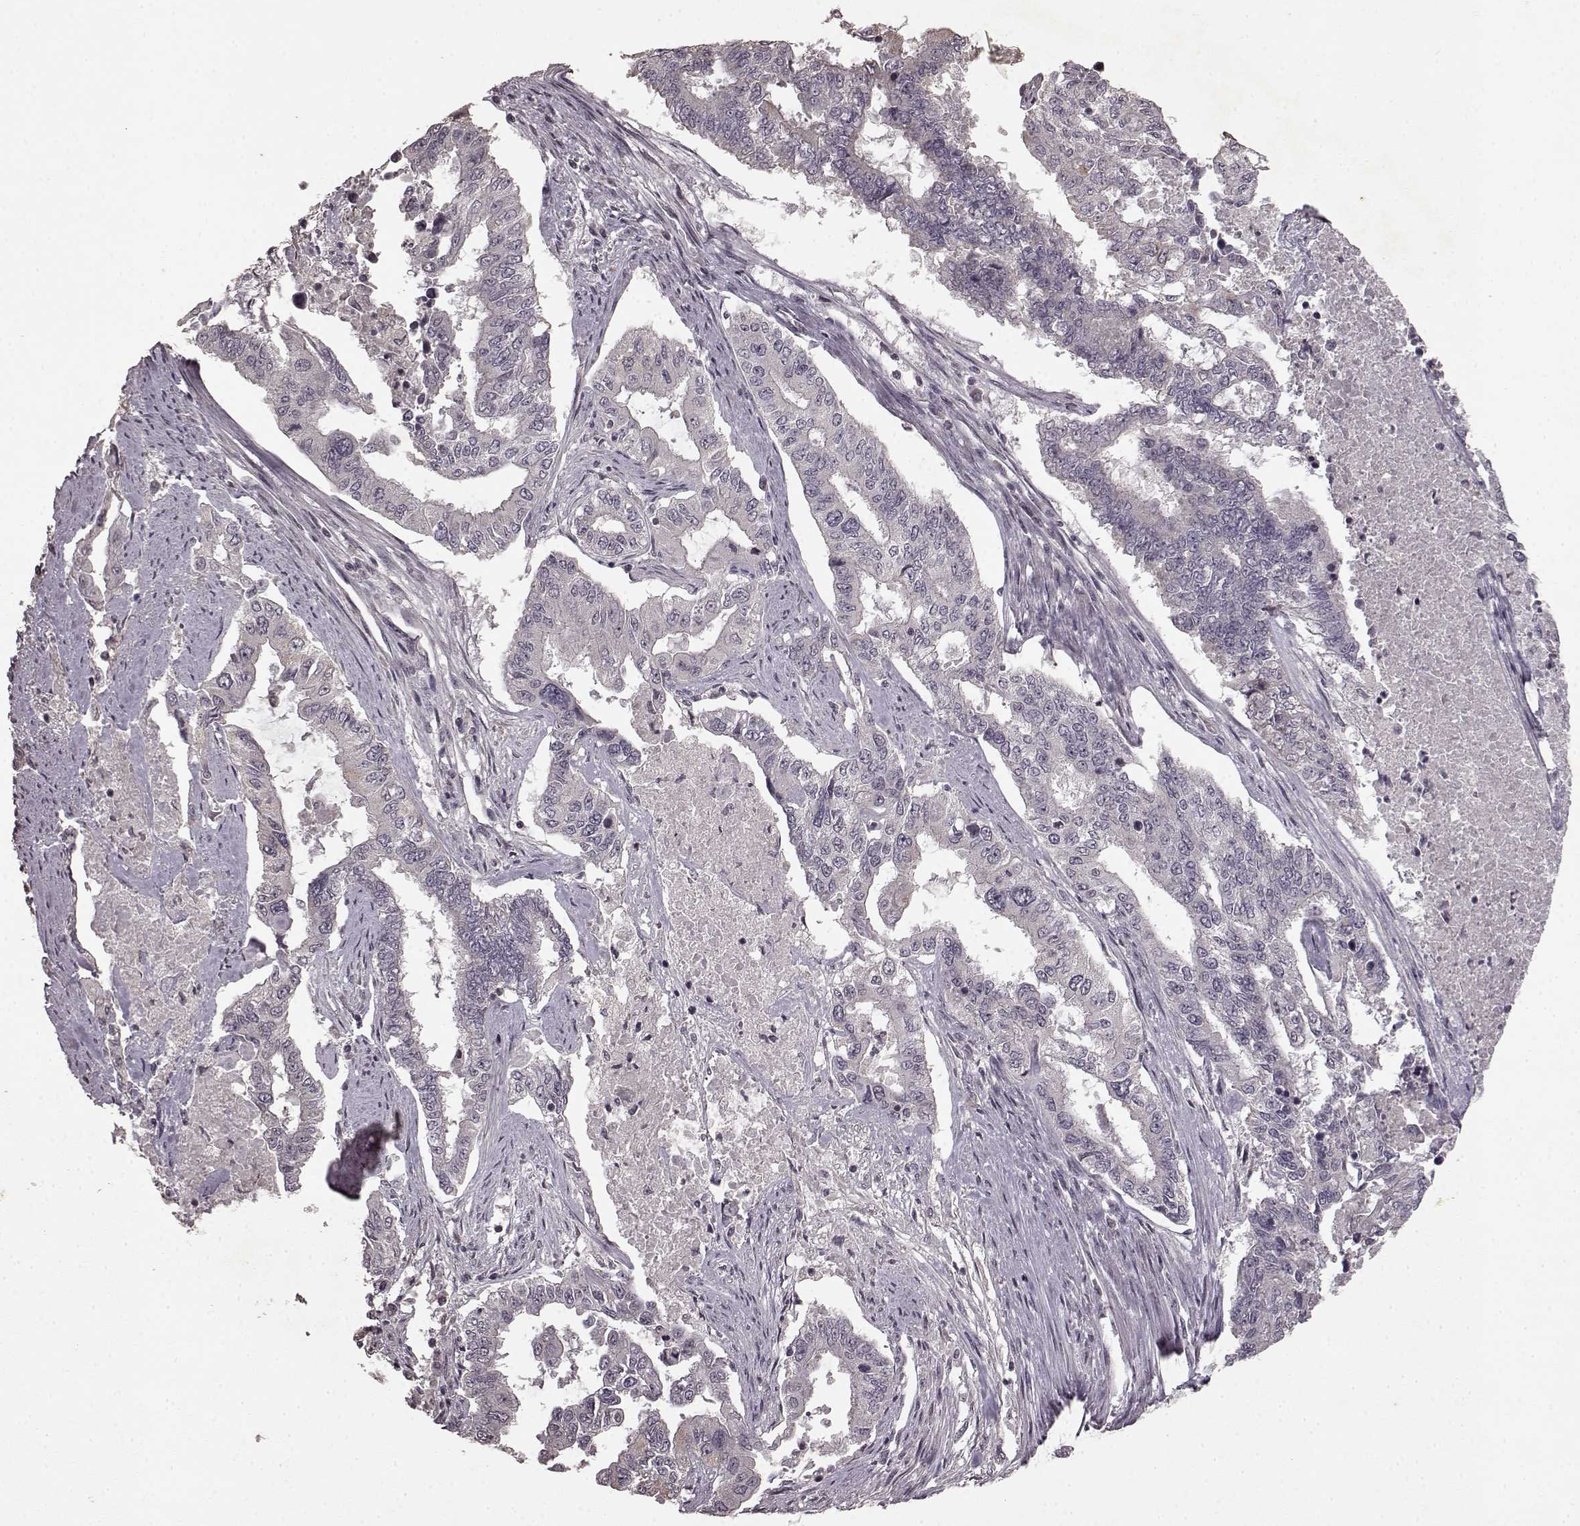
{"staining": {"intensity": "negative", "quantity": "none", "location": "none"}, "tissue": "endometrial cancer", "cell_type": "Tumor cells", "image_type": "cancer", "snomed": [{"axis": "morphology", "description": "Adenocarcinoma, NOS"}, {"axis": "topography", "description": "Uterus"}], "caption": "Immunohistochemistry histopathology image of neoplastic tissue: human endometrial adenocarcinoma stained with DAB demonstrates no significant protein positivity in tumor cells.", "gene": "LHB", "patient": {"sex": "female", "age": 59}}